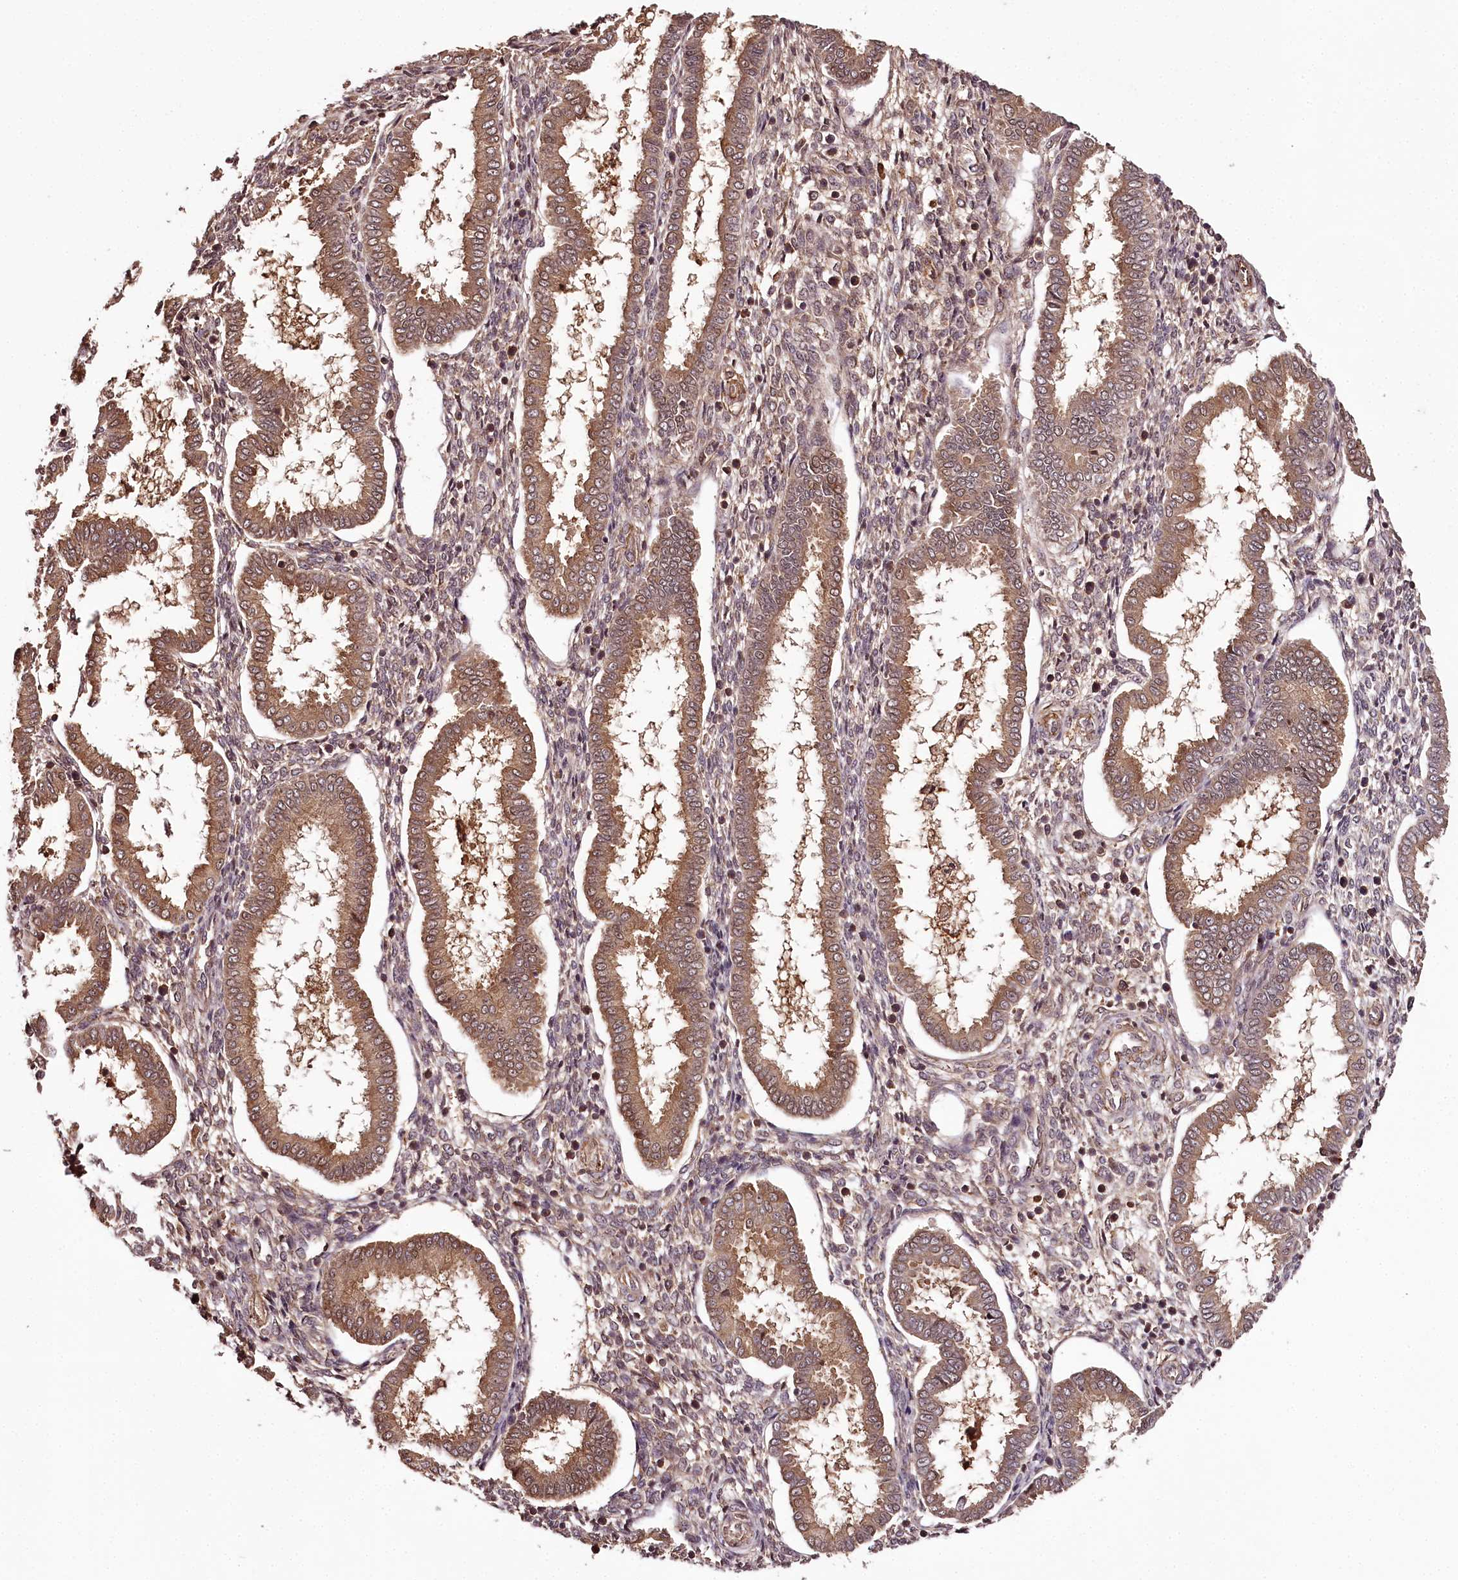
{"staining": {"intensity": "moderate", "quantity": "<25%", "location": "nuclear"}, "tissue": "endometrium", "cell_type": "Cells in endometrial stroma", "image_type": "normal", "snomed": [{"axis": "morphology", "description": "Normal tissue, NOS"}, {"axis": "topography", "description": "Endometrium"}], "caption": "Immunohistochemistry (IHC) photomicrograph of benign endometrium: endometrium stained using immunohistochemistry (IHC) reveals low levels of moderate protein expression localized specifically in the nuclear of cells in endometrial stroma, appearing as a nuclear brown color.", "gene": "TTC12", "patient": {"sex": "female", "age": 24}}